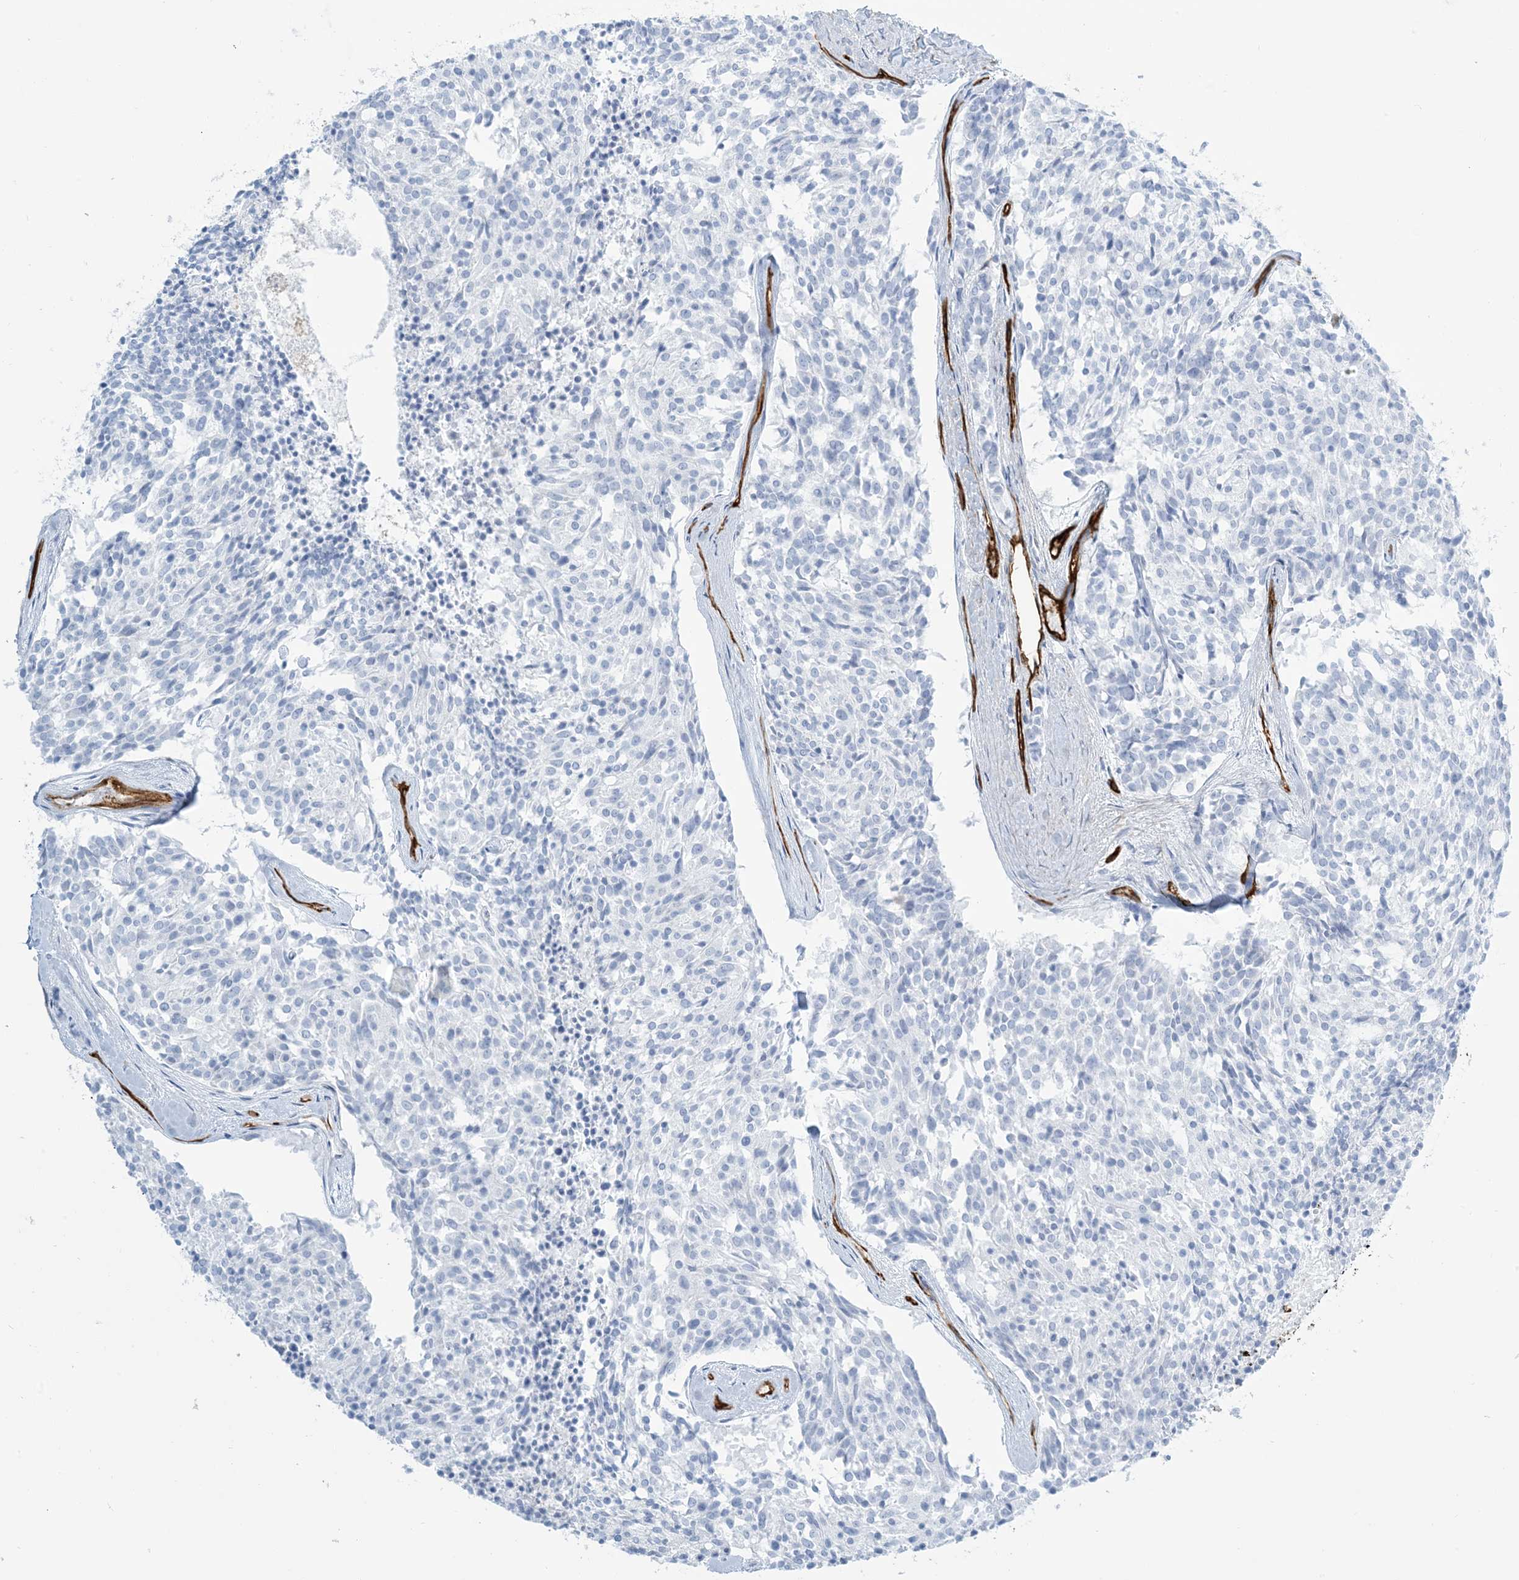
{"staining": {"intensity": "negative", "quantity": "none", "location": "none"}, "tissue": "carcinoid", "cell_type": "Tumor cells", "image_type": "cancer", "snomed": [{"axis": "morphology", "description": "Carcinoid, malignant, NOS"}, {"axis": "topography", "description": "Pancreas"}], "caption": "Tumor cells are negative for protein expression in human carcinoid (malignant).", "gene": "EPS8L3", "patient": {"sex": "female", "age": 54}}